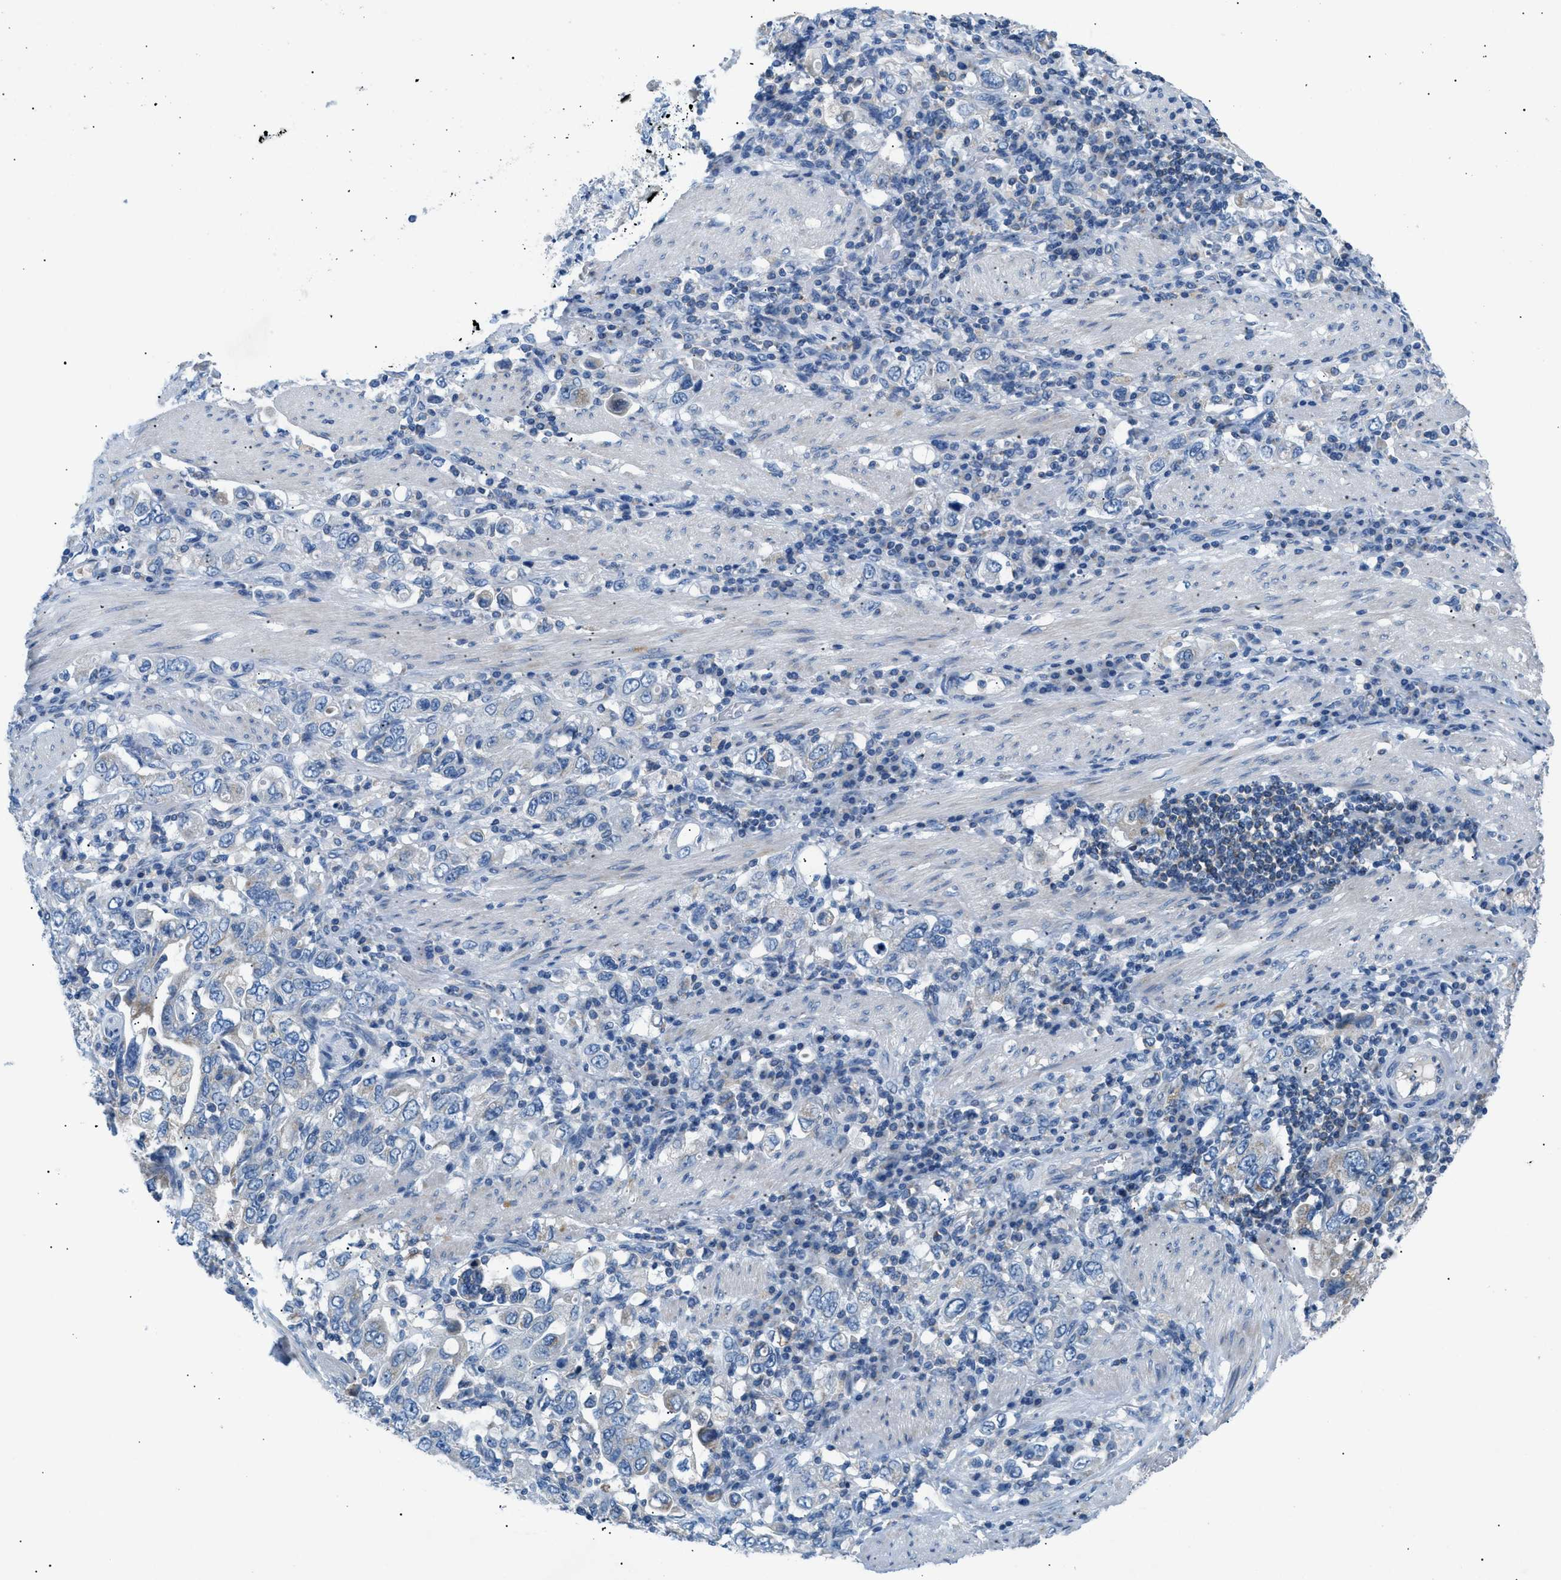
{"staining": {"intensity": "negative", "quantity": "none", "location": "none"}, "tissue": "stomach cancer", "cell_type": "Tumor cells", "image_type": "cancer", "snomed": [{"axis": "morphology", "description": "Adenocarcinoma, NOS"}, {"axis": "topography", "description": "Stomach, upper"}], "caption": "Adenocarcinoma (stomach) was stained to show a protein in brown. There is no significant positivity in tumor cells.", "gene": "ILDR1", "patient": {"sex": "male", "age": 62}}